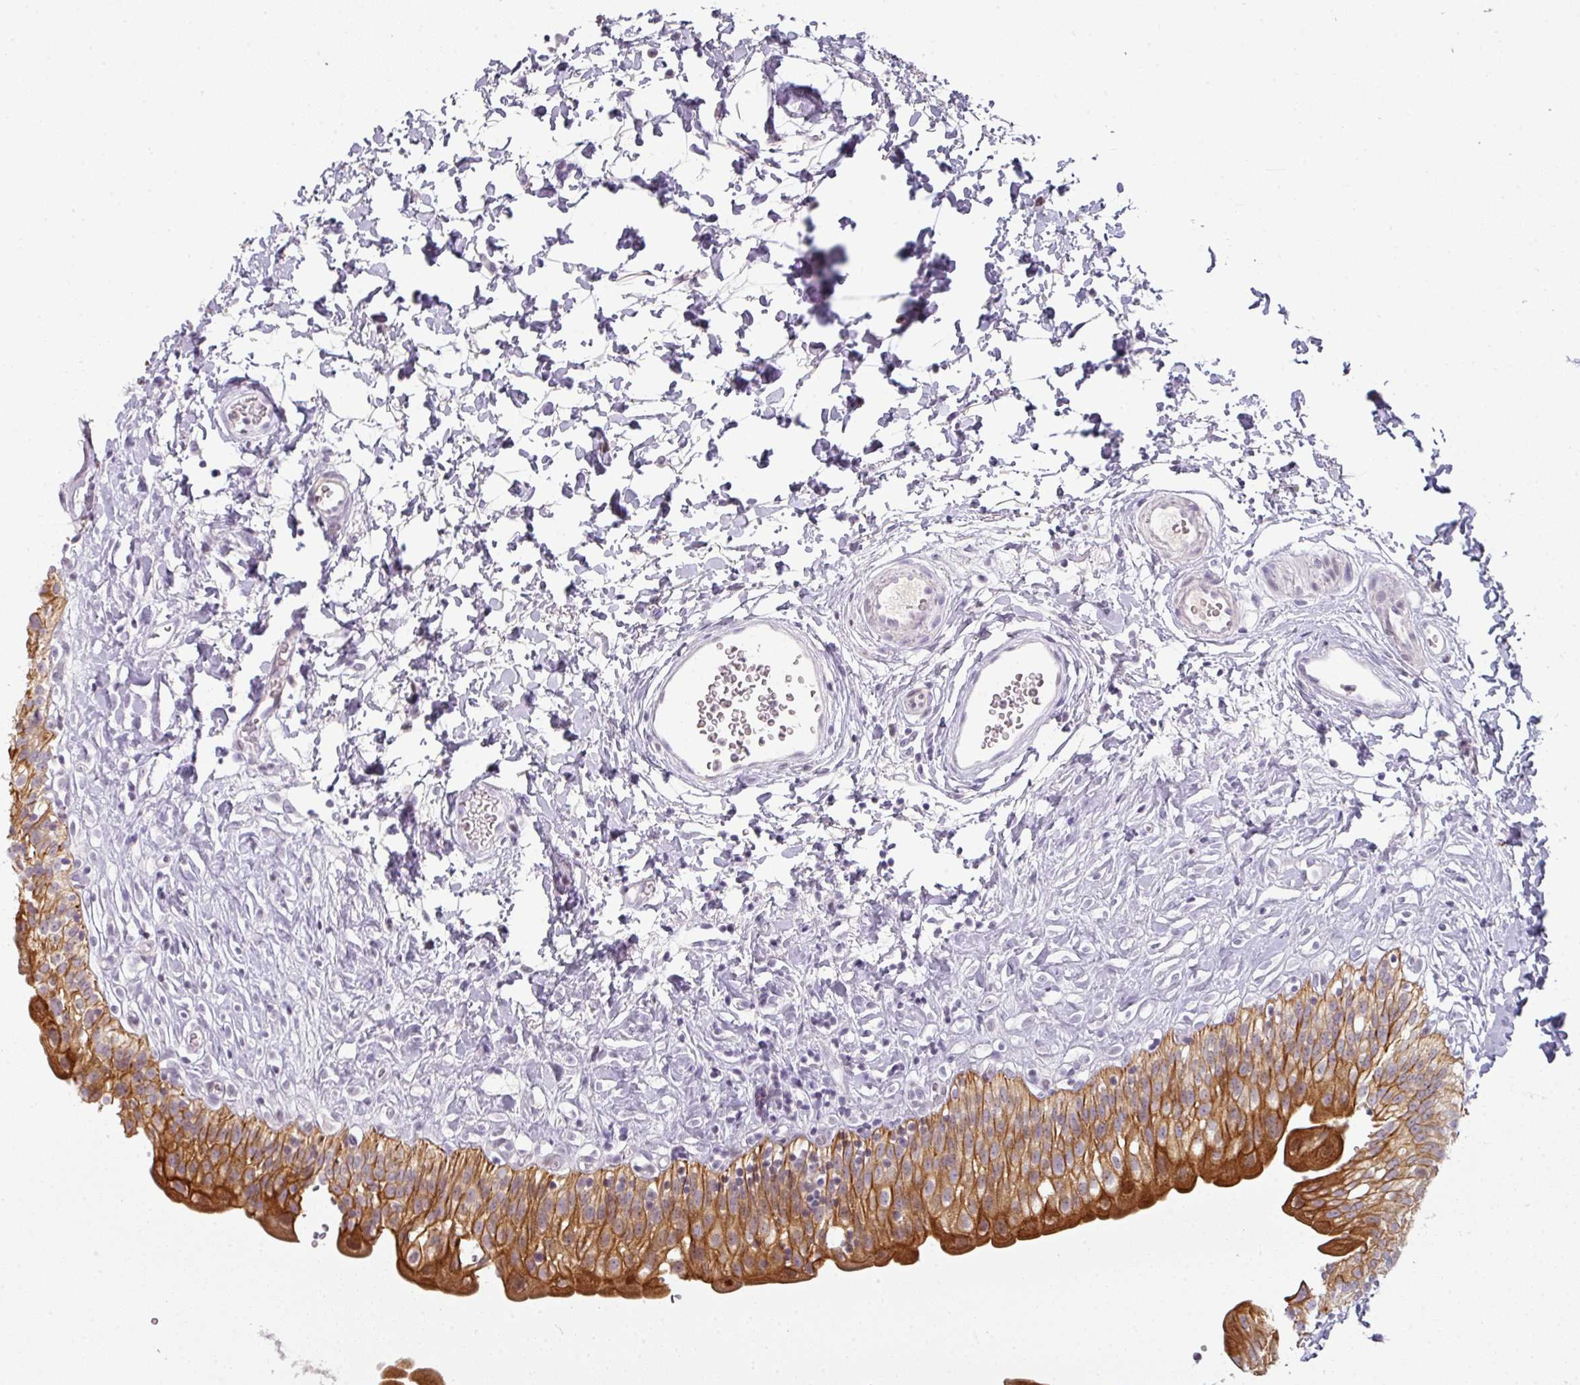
{"staining": {"intensity": "strong", "quantity": ">75%", "location": "cytoplasmic/membranous"}, "tissue": "urinary bladder", "cell_type": "Urothelial cells", "image_type": "normal", "snomed": [{"axis": "morphology", "description": "Normal tissue, NOS"}, {"axis": "topography", "description": "Urinary bladder"}], "caption": "Strong cytoplasmic/membranous staining for a protein is identified in about >75% of urothelial cells of normal urinary bladder using IHC.", "gene": "GTF2H3", "patient": {"sex": "male", "age": 51}}